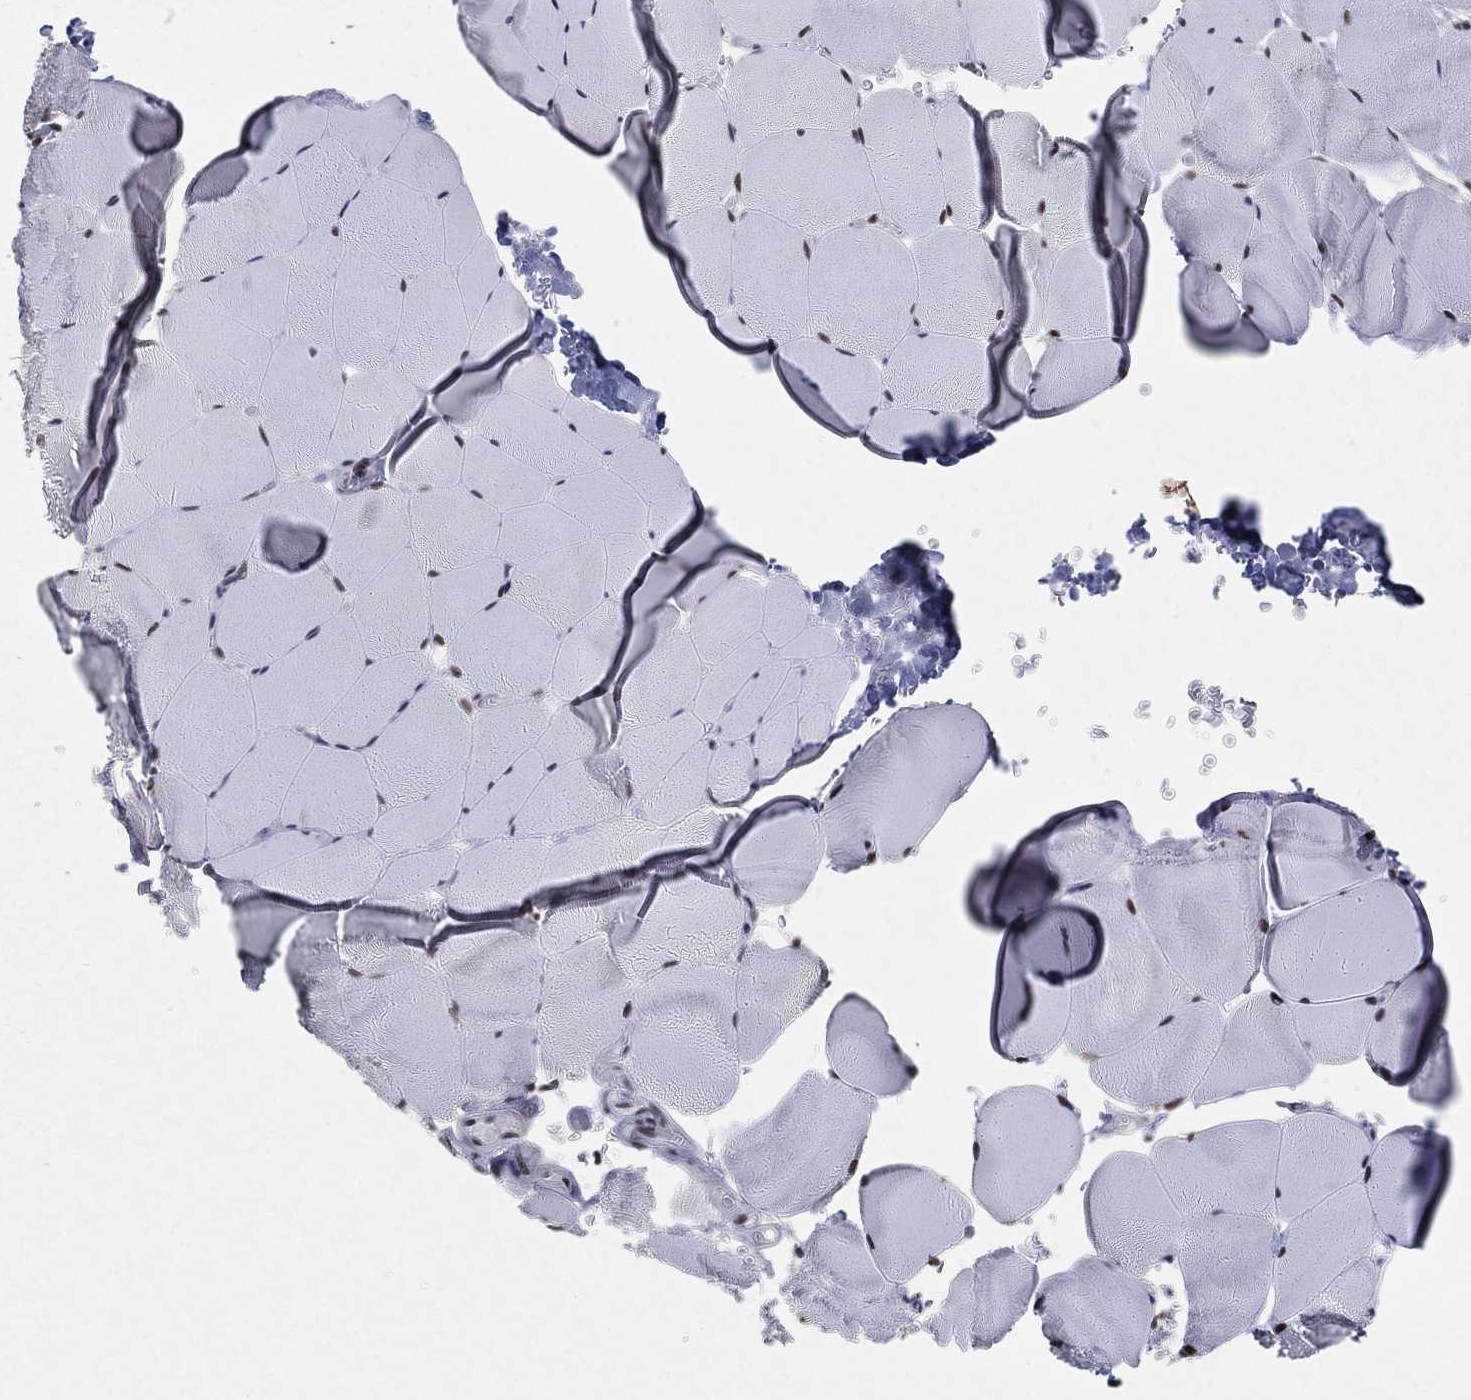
{"staining": {"intensity": "moderate", "quantity": "<25%", "location": "nuclear"}, "tissue": "skeletal muscle", "cell_type": "Myocytes", "image_type": "normal", "snomed": [{"axis": "morphology", "description": "Normal tissue, NOS"}, {"axis": "topography", "description": "Skeletal muscle"}], "caption": "Moderate nuclear staining for a protein is seen in about <25% of myocytes of normal skeletal muscle using immunohistochemistry.", "gene": "DDX27", "patient": {"sex": "female", "age": 37}}